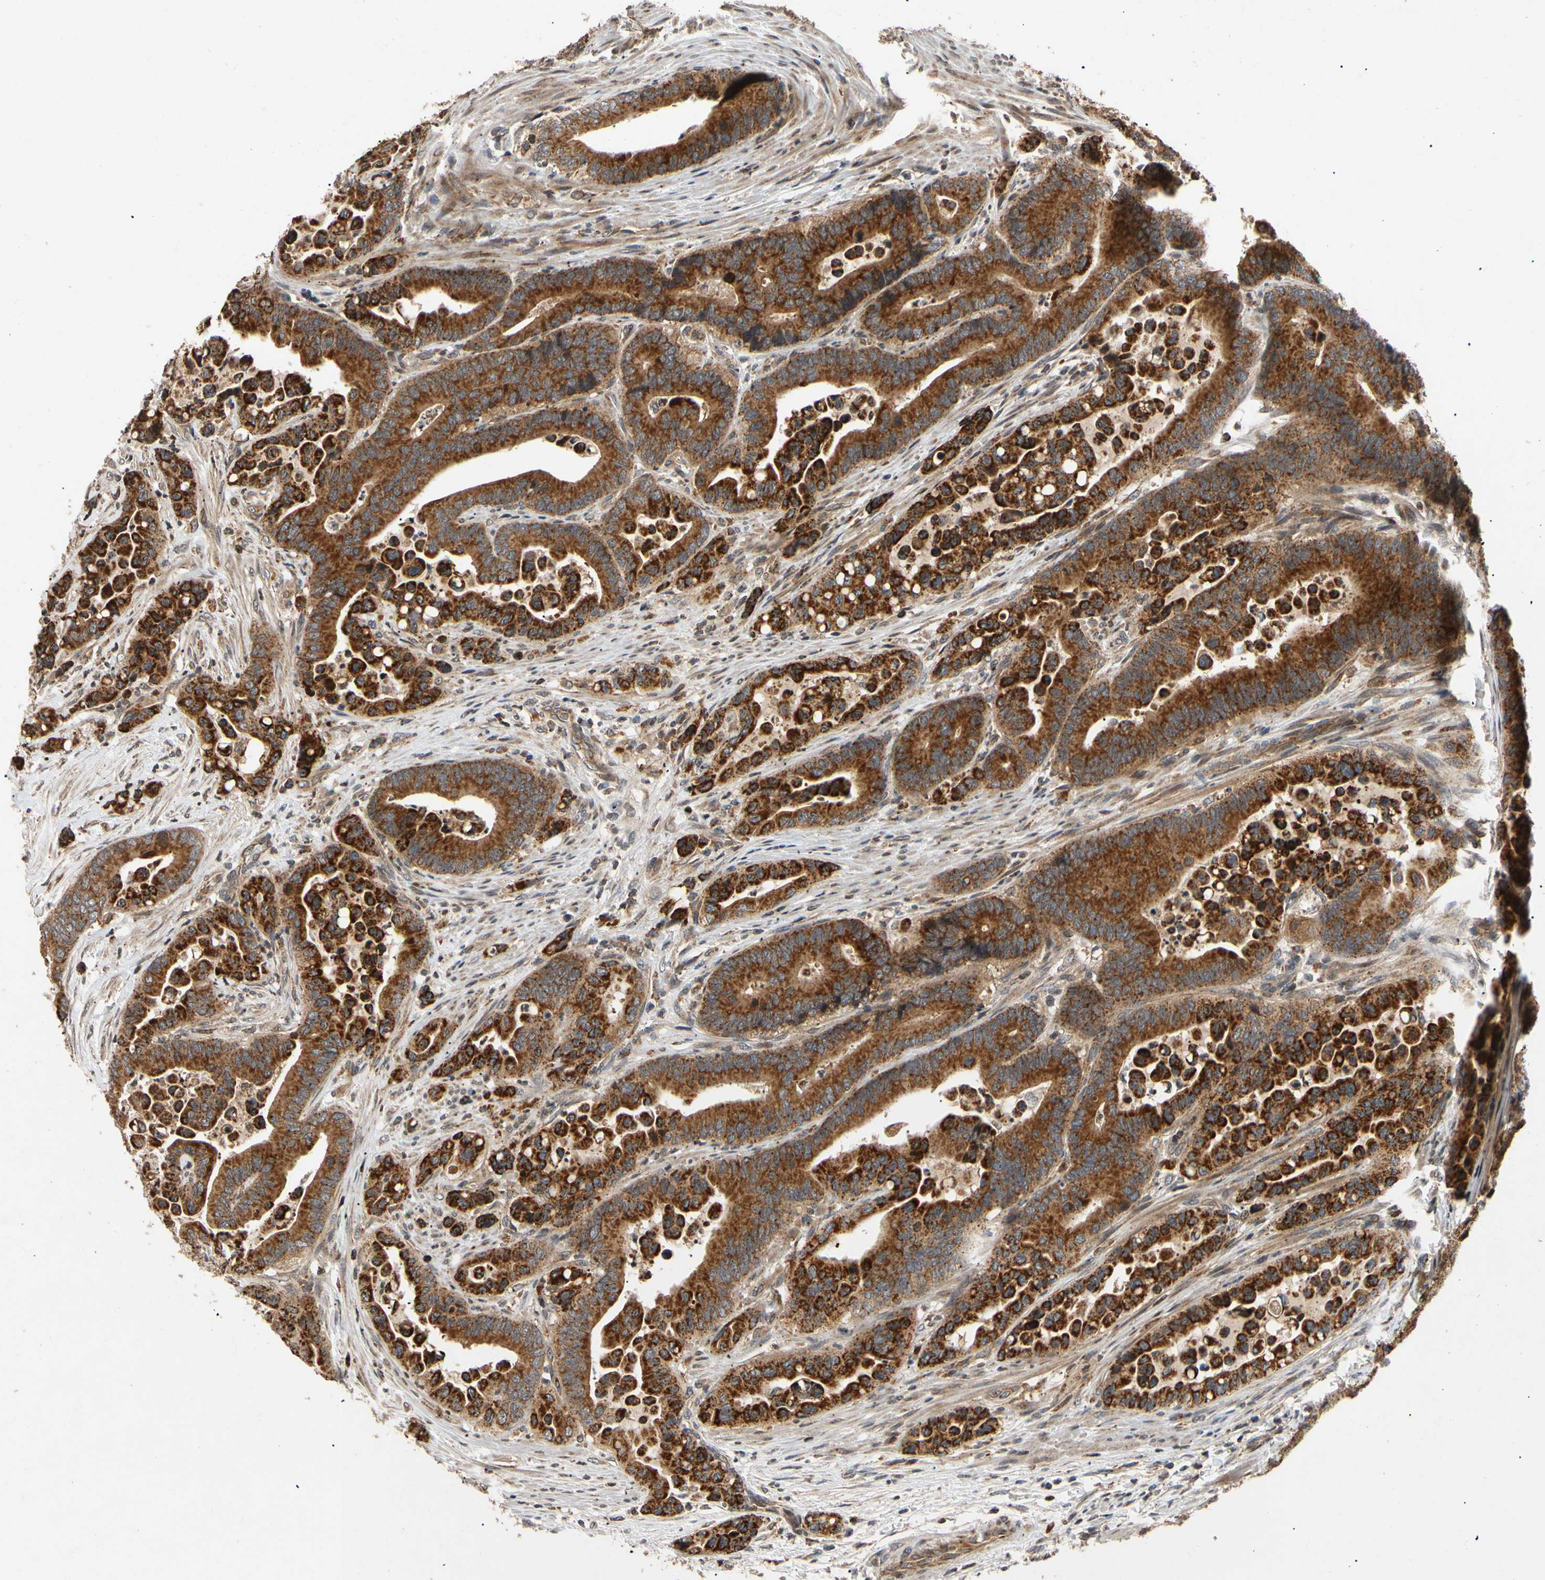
{"staining": {"intensity": "strong", "quantity": ">75%", "location": "cytoplasmic/membranous"}, "tissue": "colorectal cancer", "cell_type": "Tumor cells", "image_type": "cancer", "snomed": [{"axis": "morphology", "description": "Normal tissue, NOS"}, {"axis": "morphology", "description": "Adenocarcinoma, NOS"}, {"axis": "topography", "description": "Colon"}], "caption": "Immunohistochemical staining of human colorectal adenocarcinoma displays high levels of strong cytoplasmic/membranous protein expression in approximately >75% of tumor cells.", "gene": "MRPS22", "patient": {"sex": "male", "age": 82}}